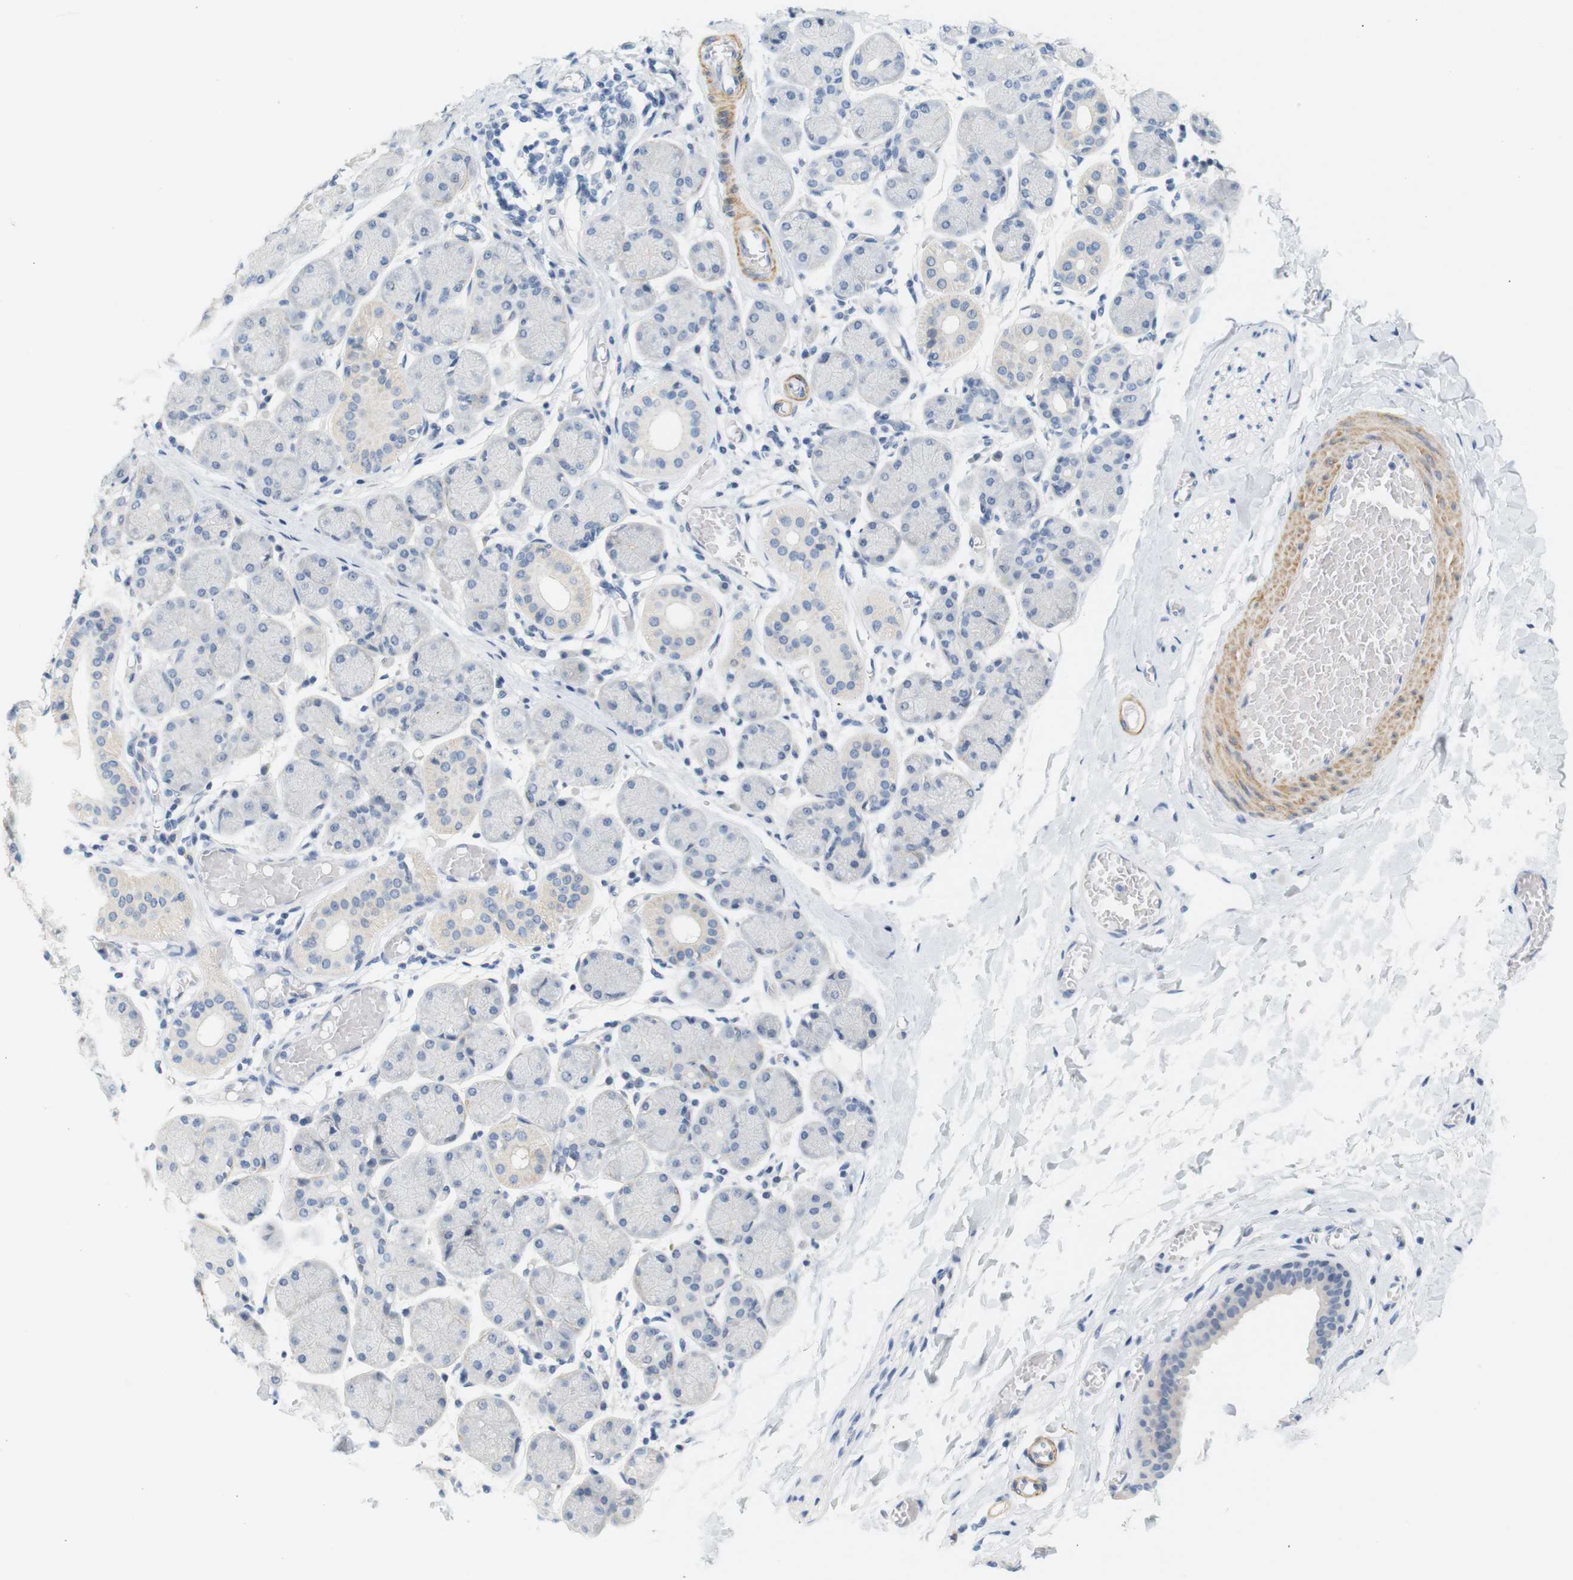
{"staining": {"intensity": "weak", "quantity": "<25%", "location": "cytoplasmic/membranous"}, "tissue": "salivary gland", "cell_type": "Glandular cells", "image_type": "normal", "snomed": [{"axis": "morphology", "description": "Normal tissue, NOS"}, {"axis": "topography", "description": "Salivary gland"}], "caption": "IHC micrograph of benign salivary gland: salivary gland stained with DAB (3,3'-diaminobenzidine) demonstrates no significant protein staining in glandular cells. The staining was performed using DAB (3,3'-diaminobenzidine) to visualize the protein expression in brown, while the nuclei were stained in blue with hematoxylin (Magnification: 20x).", "gene": "HRH2", "patient": {"sex": "female", "age": 24}}